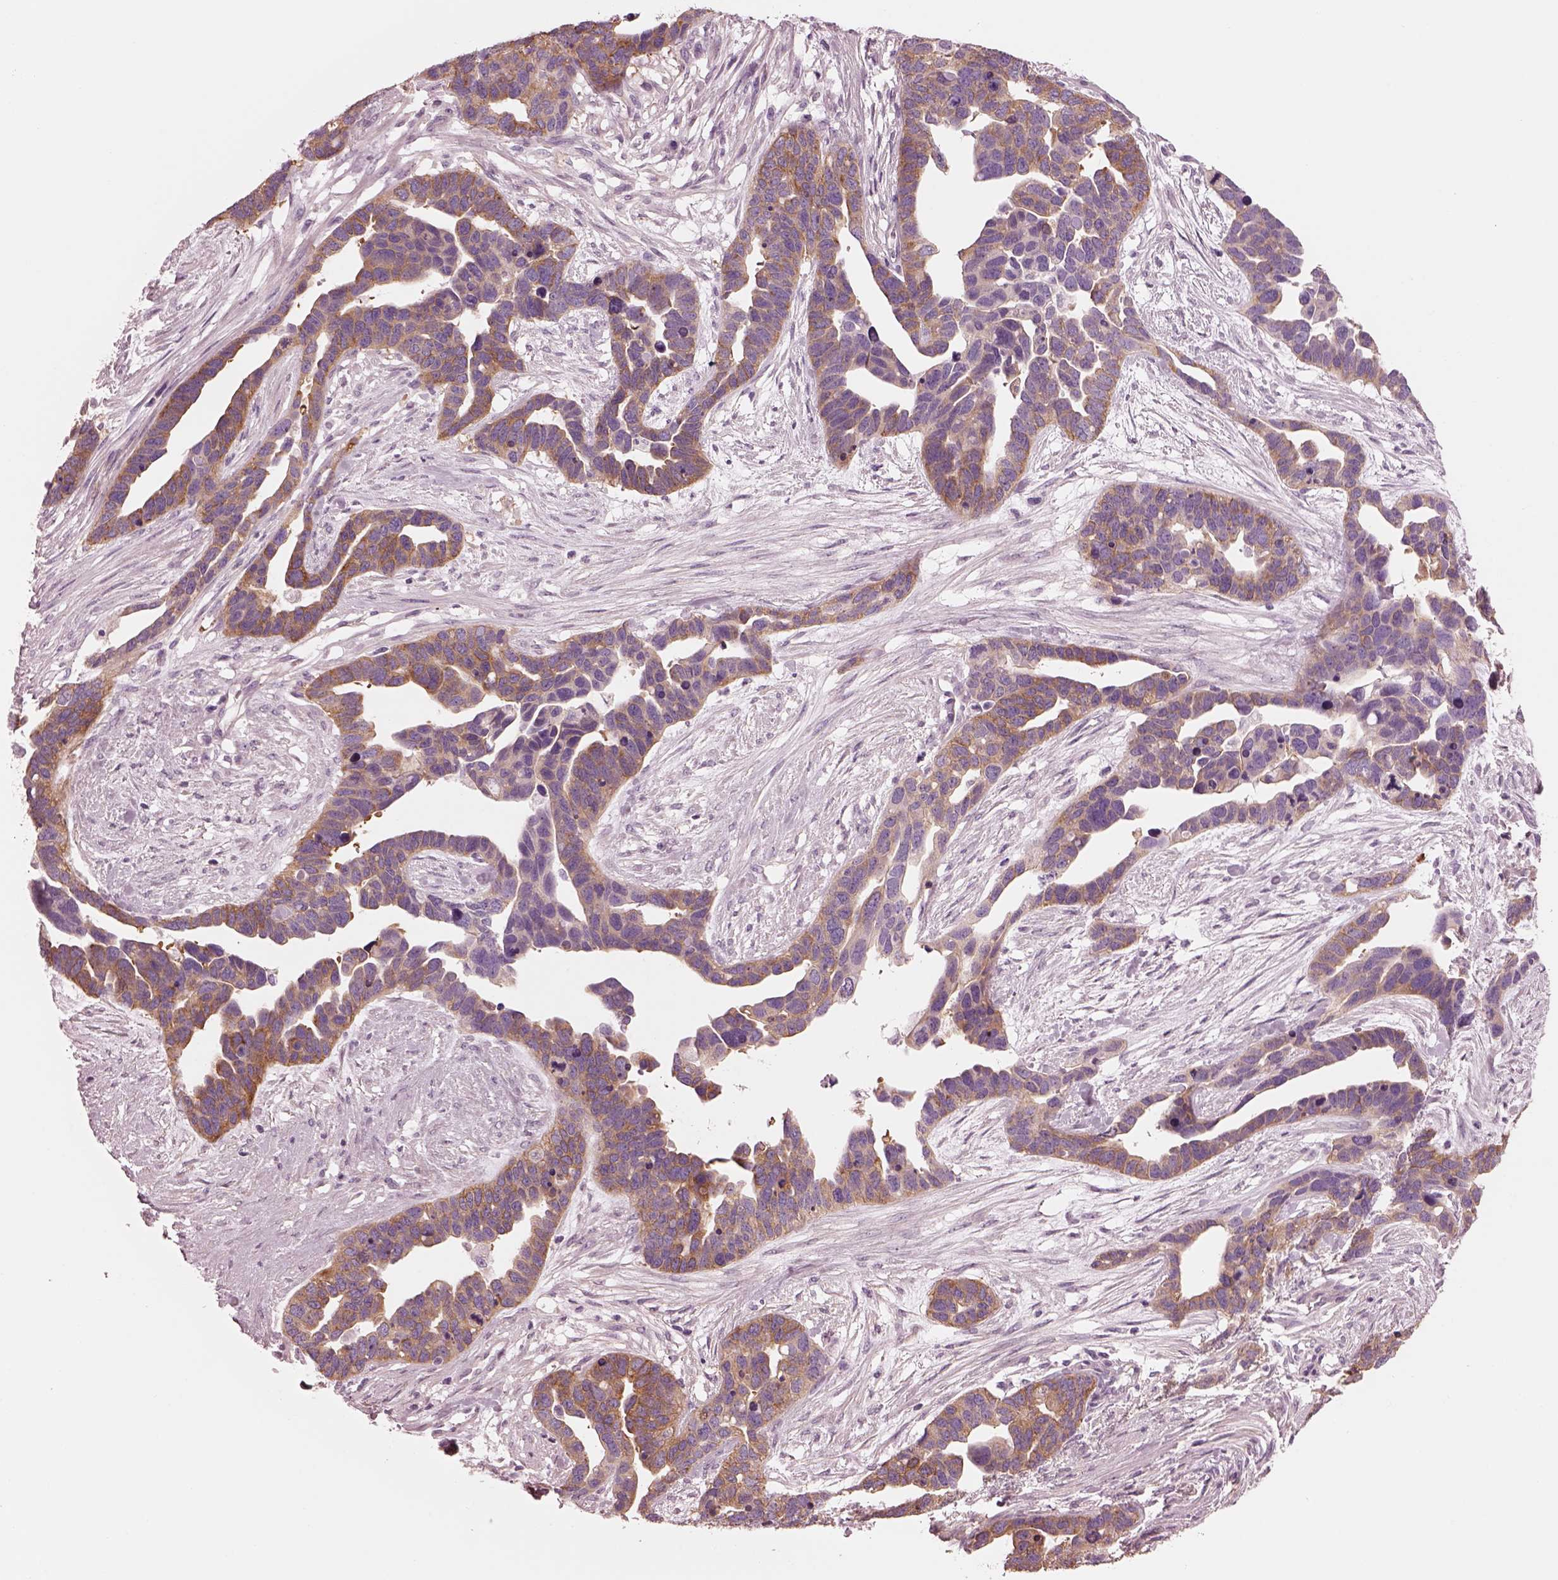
{"staining": {"intensity": "moderate", "quantity": "25%-75%", "location": "cytoplasmic/membranous"}, "tissue": "ovarian cancer", "cell_type": "Tumor cells", "image_type": "cancer", "snomed": [{"axis": "morphology", "description": "Cystadenocarcinoma, serous, NOS"}, {"axis": "topography", "description": "Ovary"}], "caption": "Immunohistochemical staining of human ovarian cancer reveals medium levels of moderate cytoplasmic/membranous protein positivity in about 25%-75% of tumor cells. Nuclei are stained in blue.", "gene": "ELAPOR1", "patient": {"sex": "female", "age": 54}}